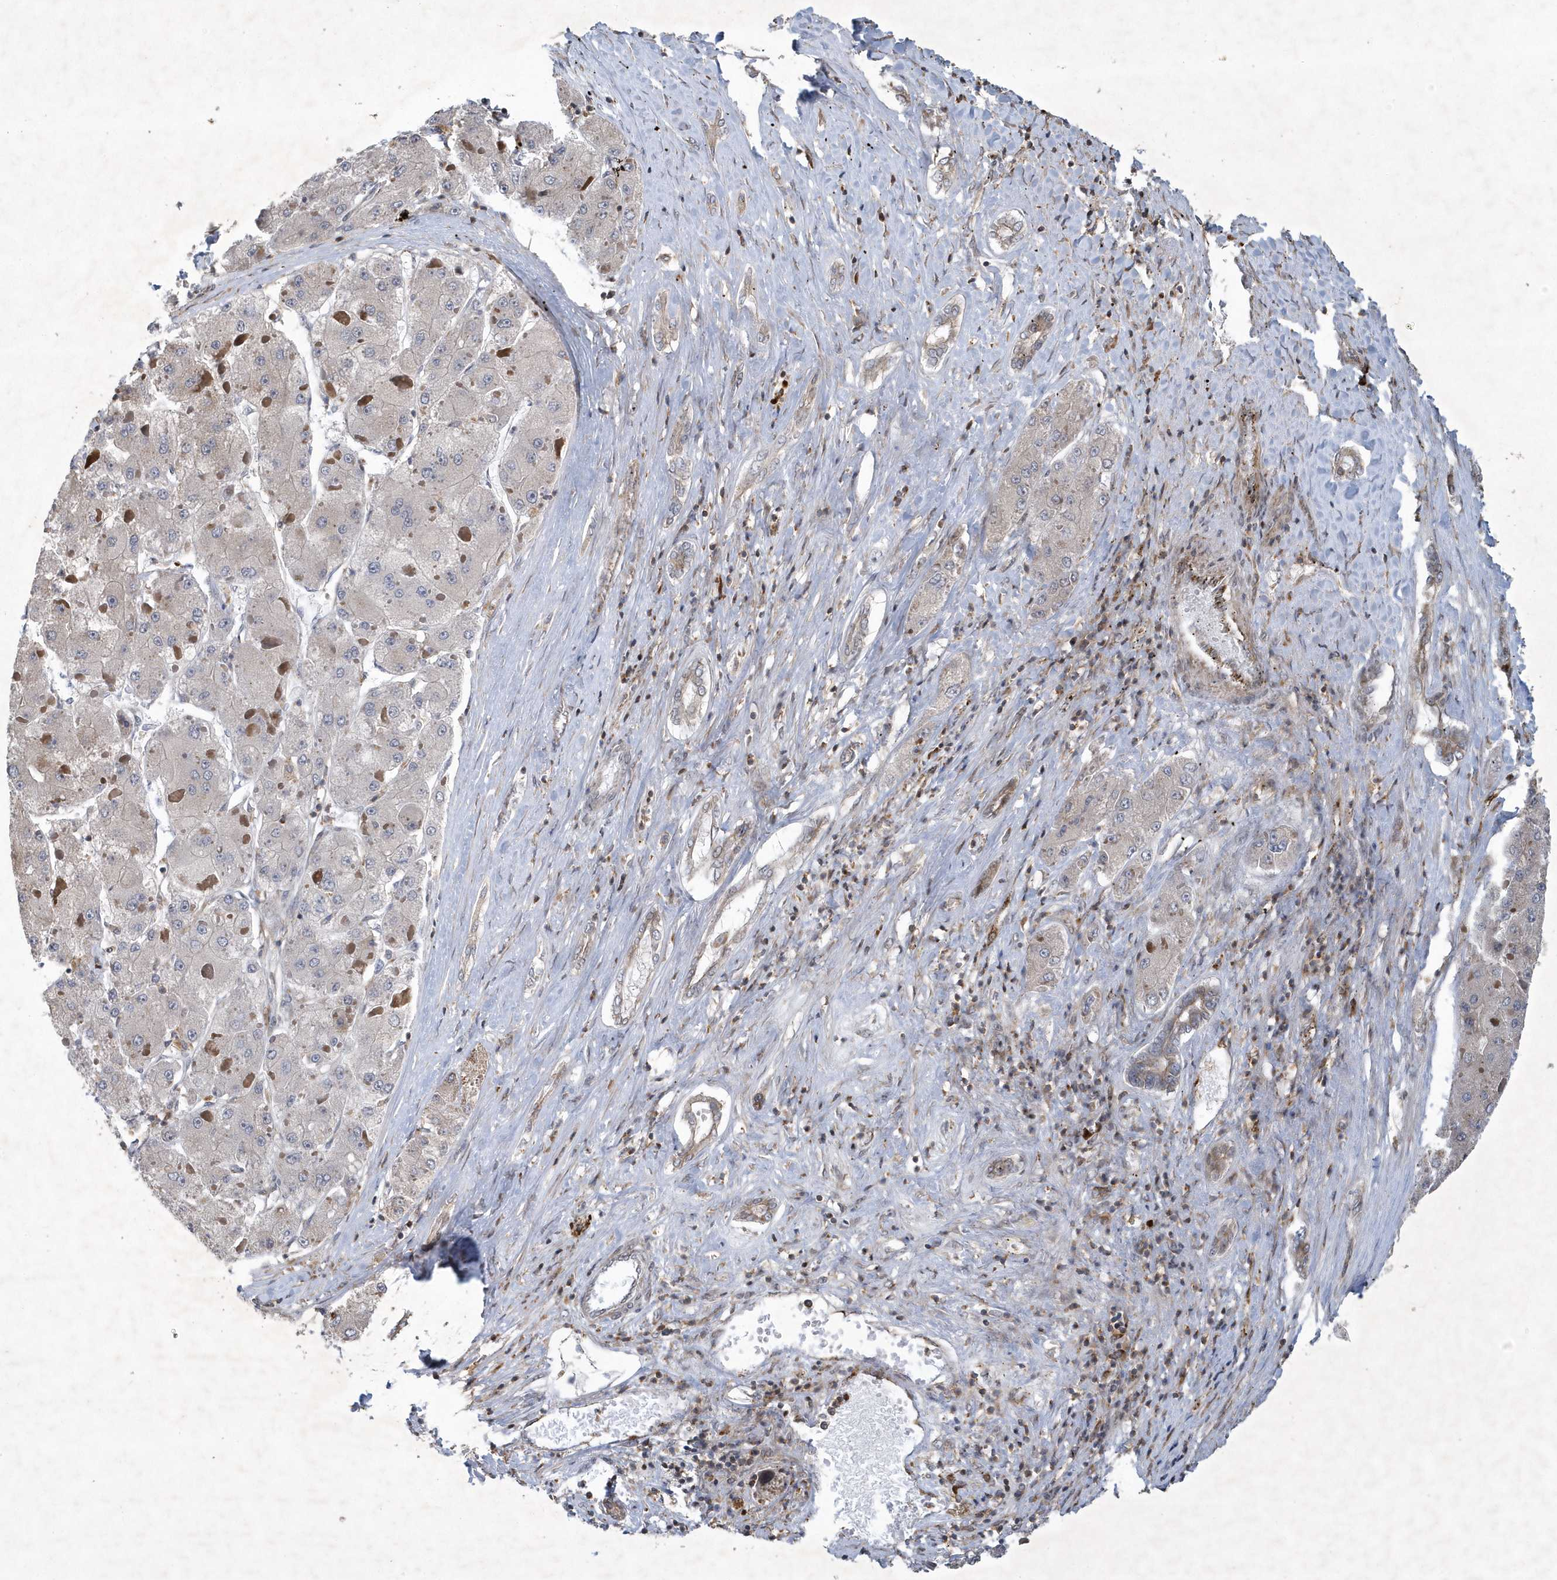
{"staining": {"intensity": "negative", "quantity": "none", "location": "none"}, "tissue": "liver cancer", "cell_type": "Tumor cells", "image_type": "cancer", "snomed": [{"axis": "morphology", "description": "Carcinoma, Hepatocellular, NOS"}, {"axis": "topography", "description": "Liver"}], "caption": "The micrograph reveals no significant expression in tumor cells of liver cancer. (Brightfield microscopy of DAB immunohistochemistry at high magnification).", "gene": "N4BP2", "patient": {"sex": "female", "age": 73}}